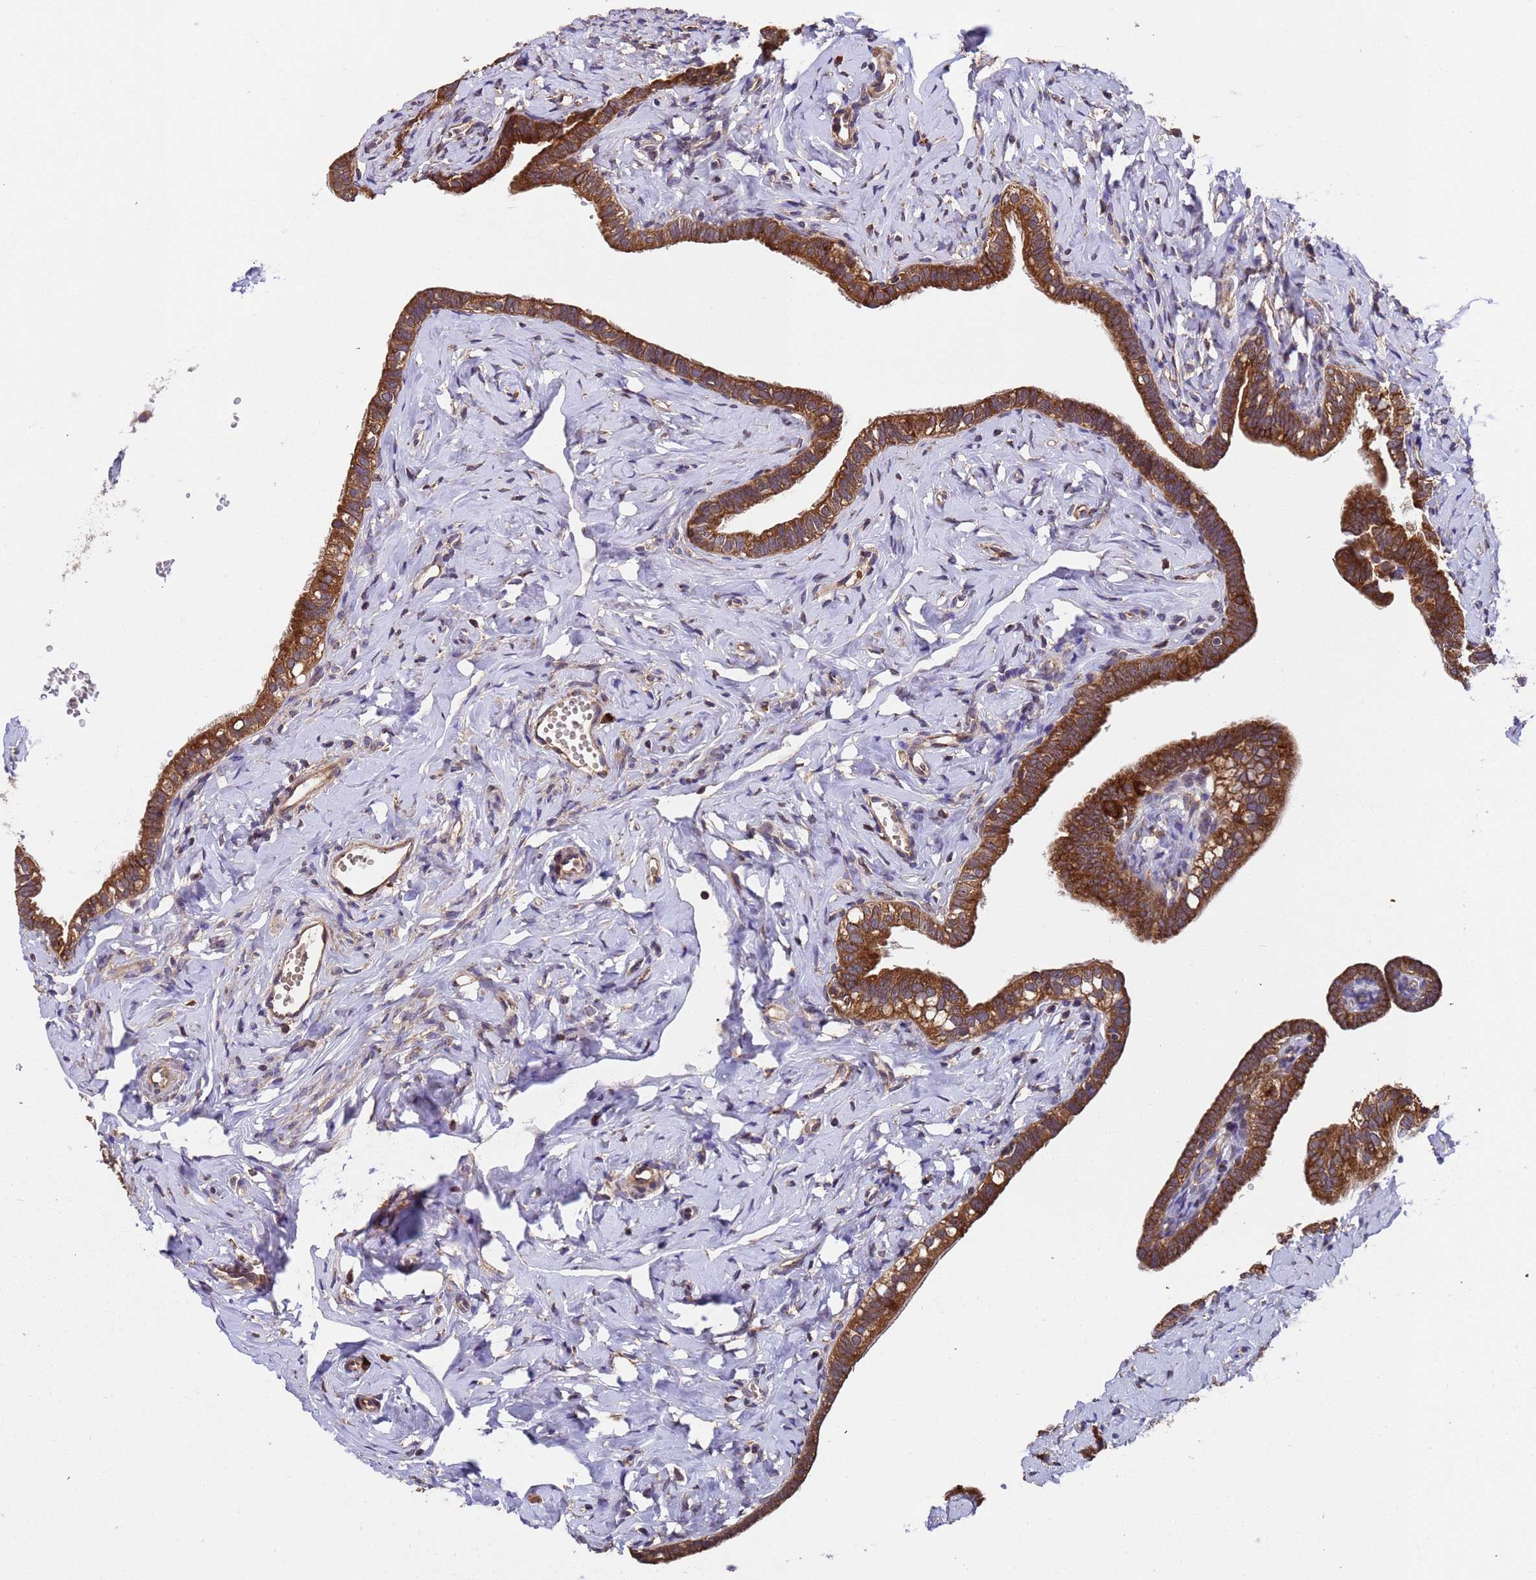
{"staining": {"intensity": "strong", "quantity": ">75%", "location": "cytoplasmic/membranous"}, "tissue": "fallopian tube", "cell_type": "Glandular cells", "image_type": "normal", "snomed": [{"axis": "morphology", "description": "Normal tissue, NOS"}, {"axis": "topography", "description": "Fallopian tube"}], "caption": "The photomicrograph reveals immunohistochemical staining of normal fallopian tube. There is strong cytoplasmic/membranous expression is identified in about >75% of glandular cells.", "gene": "TSR3", "patient": {"sex": "female", "age": 66}}